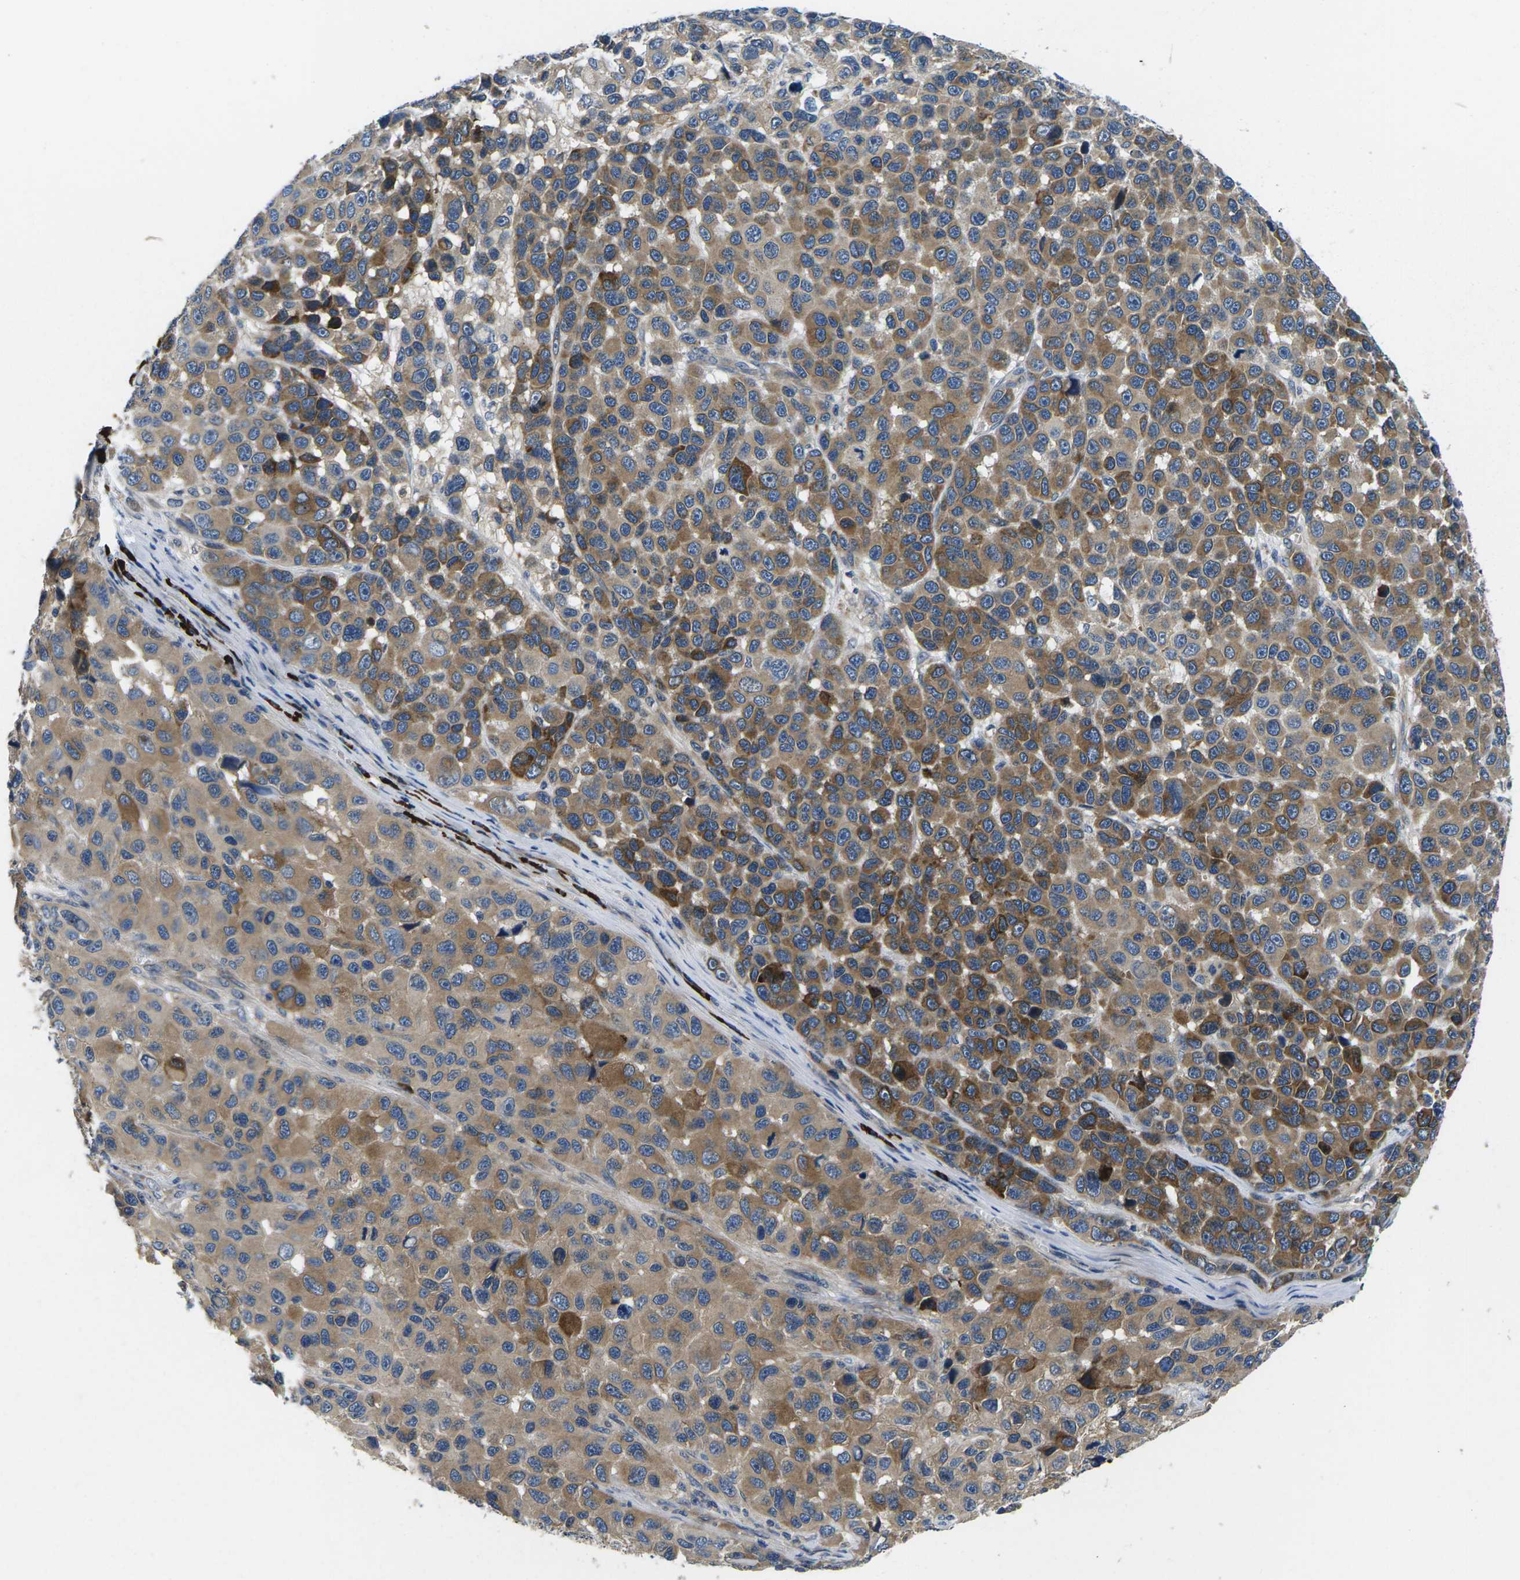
{"staining": {"intensity": "moderate", "quantity": ">75%", "location": "cytoplasmic/membranous"}, "tissue": "melanoma", "cell_type": "Tumor cells", "image_type": "cancer", "snomed": [{"axis": "morphology", "description": "Malignant melanoma, NOS"}, {"axis": "topography", "description": "Skin"}], "caption": "Protein staining exhibits moderate cytoplasmic/membranous positivity in about >75% of tumor cells in malignant melanoma. (brown staining indicates protein expression, while blue staining denotes nuclei).", "gene": "PLCE1", "patient": {"sex": "male", "age": 53}}